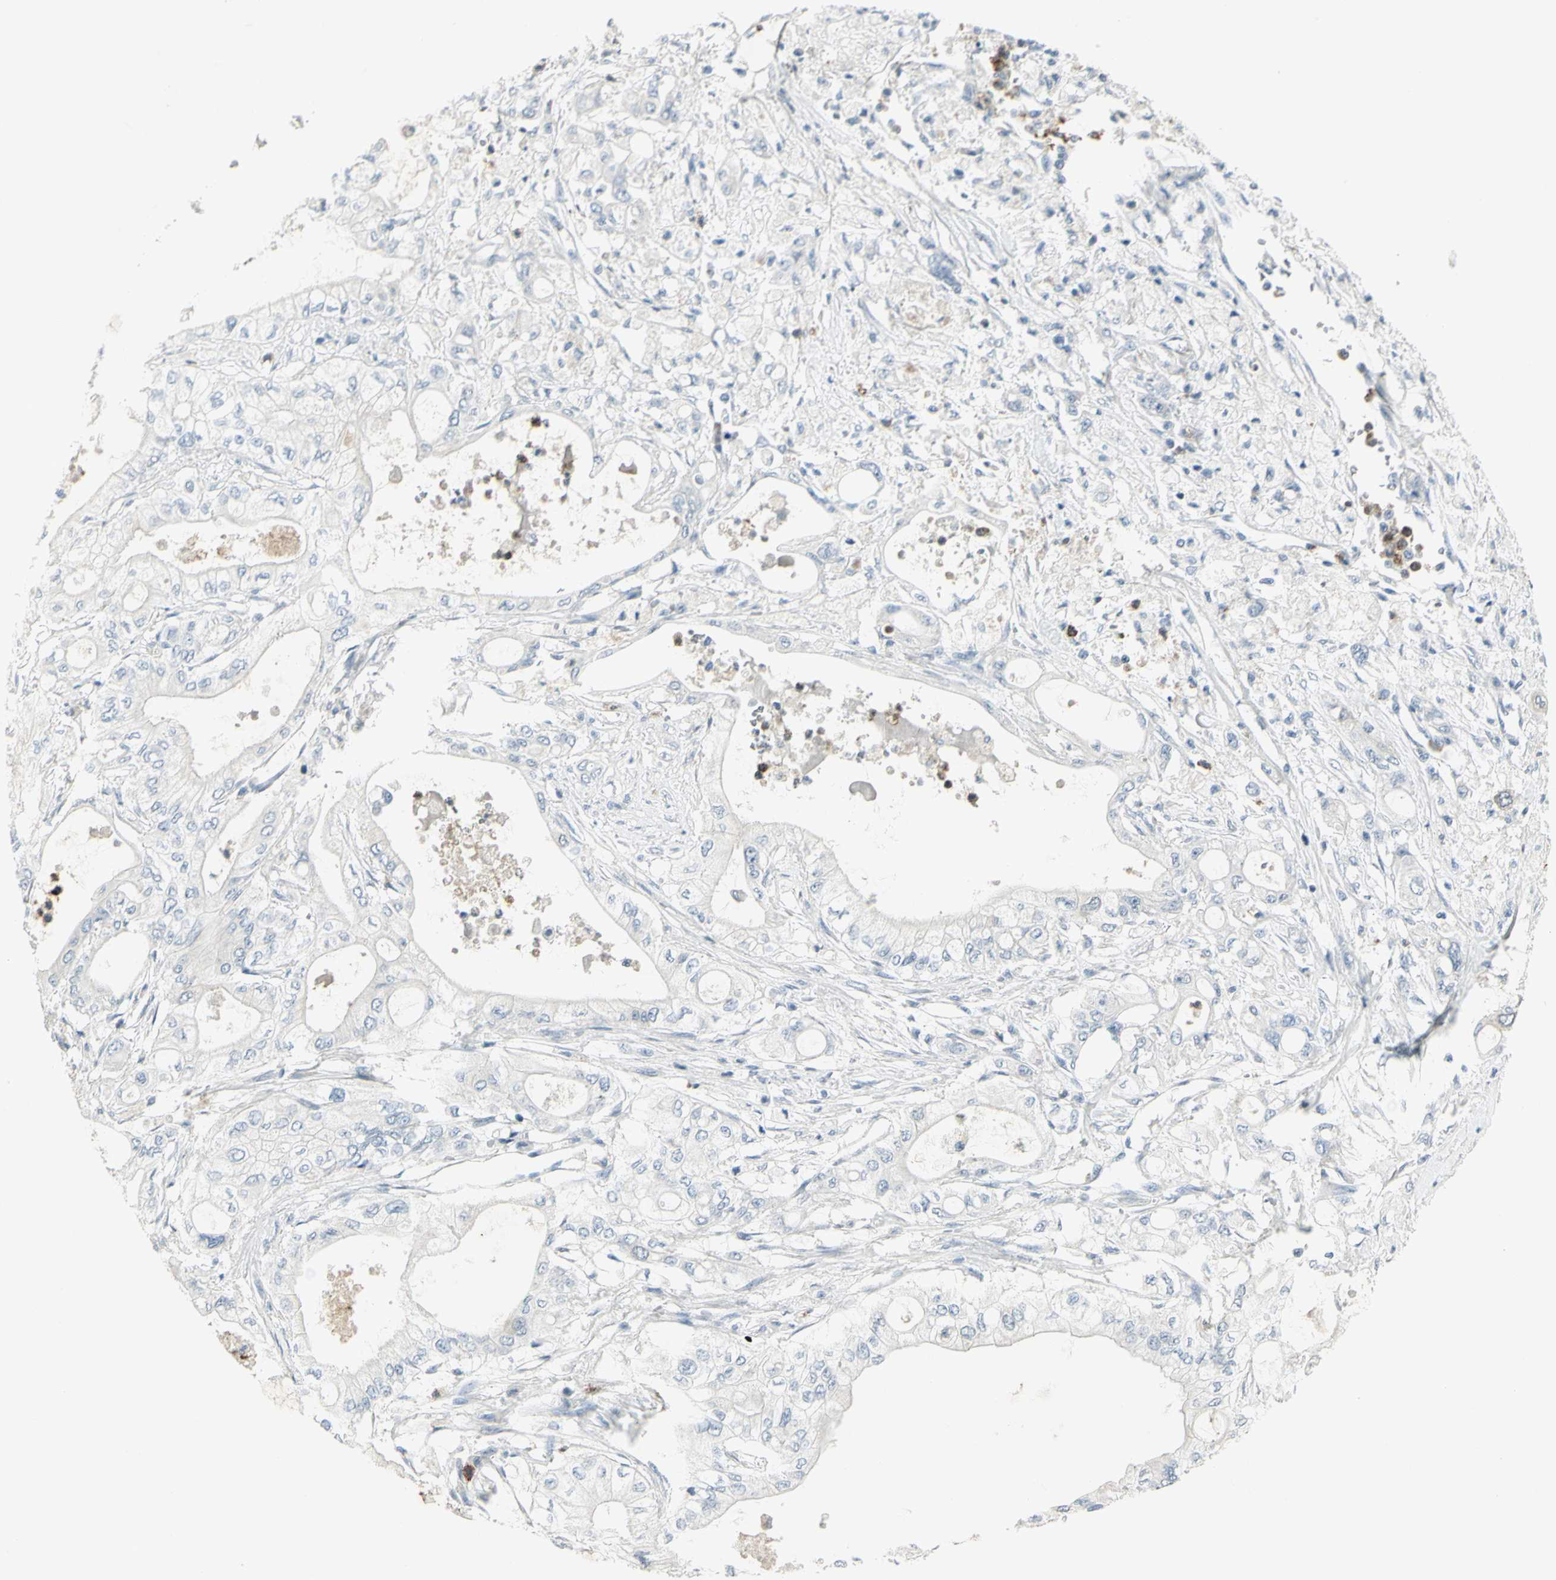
{"staining": {"intensity": "negative", "quantity": "none", "location": "none"}, "tissue": "pancreatic cancer", "cell_type": "Tumor cells", "image_type": "cancer", "snomed": [{"axis": "morphology", "description": "Adenocarcinoma, NOS"}, {"axis": "topography", "description": "Pancreas"}], "caption": "Immunohistochemistry (IHC) of human adenocarcinoma (pancreatic) exhibits no staining in tumor cells.", "gene": "CCNB2", "patient": {"sex": "male", "age": 79}}